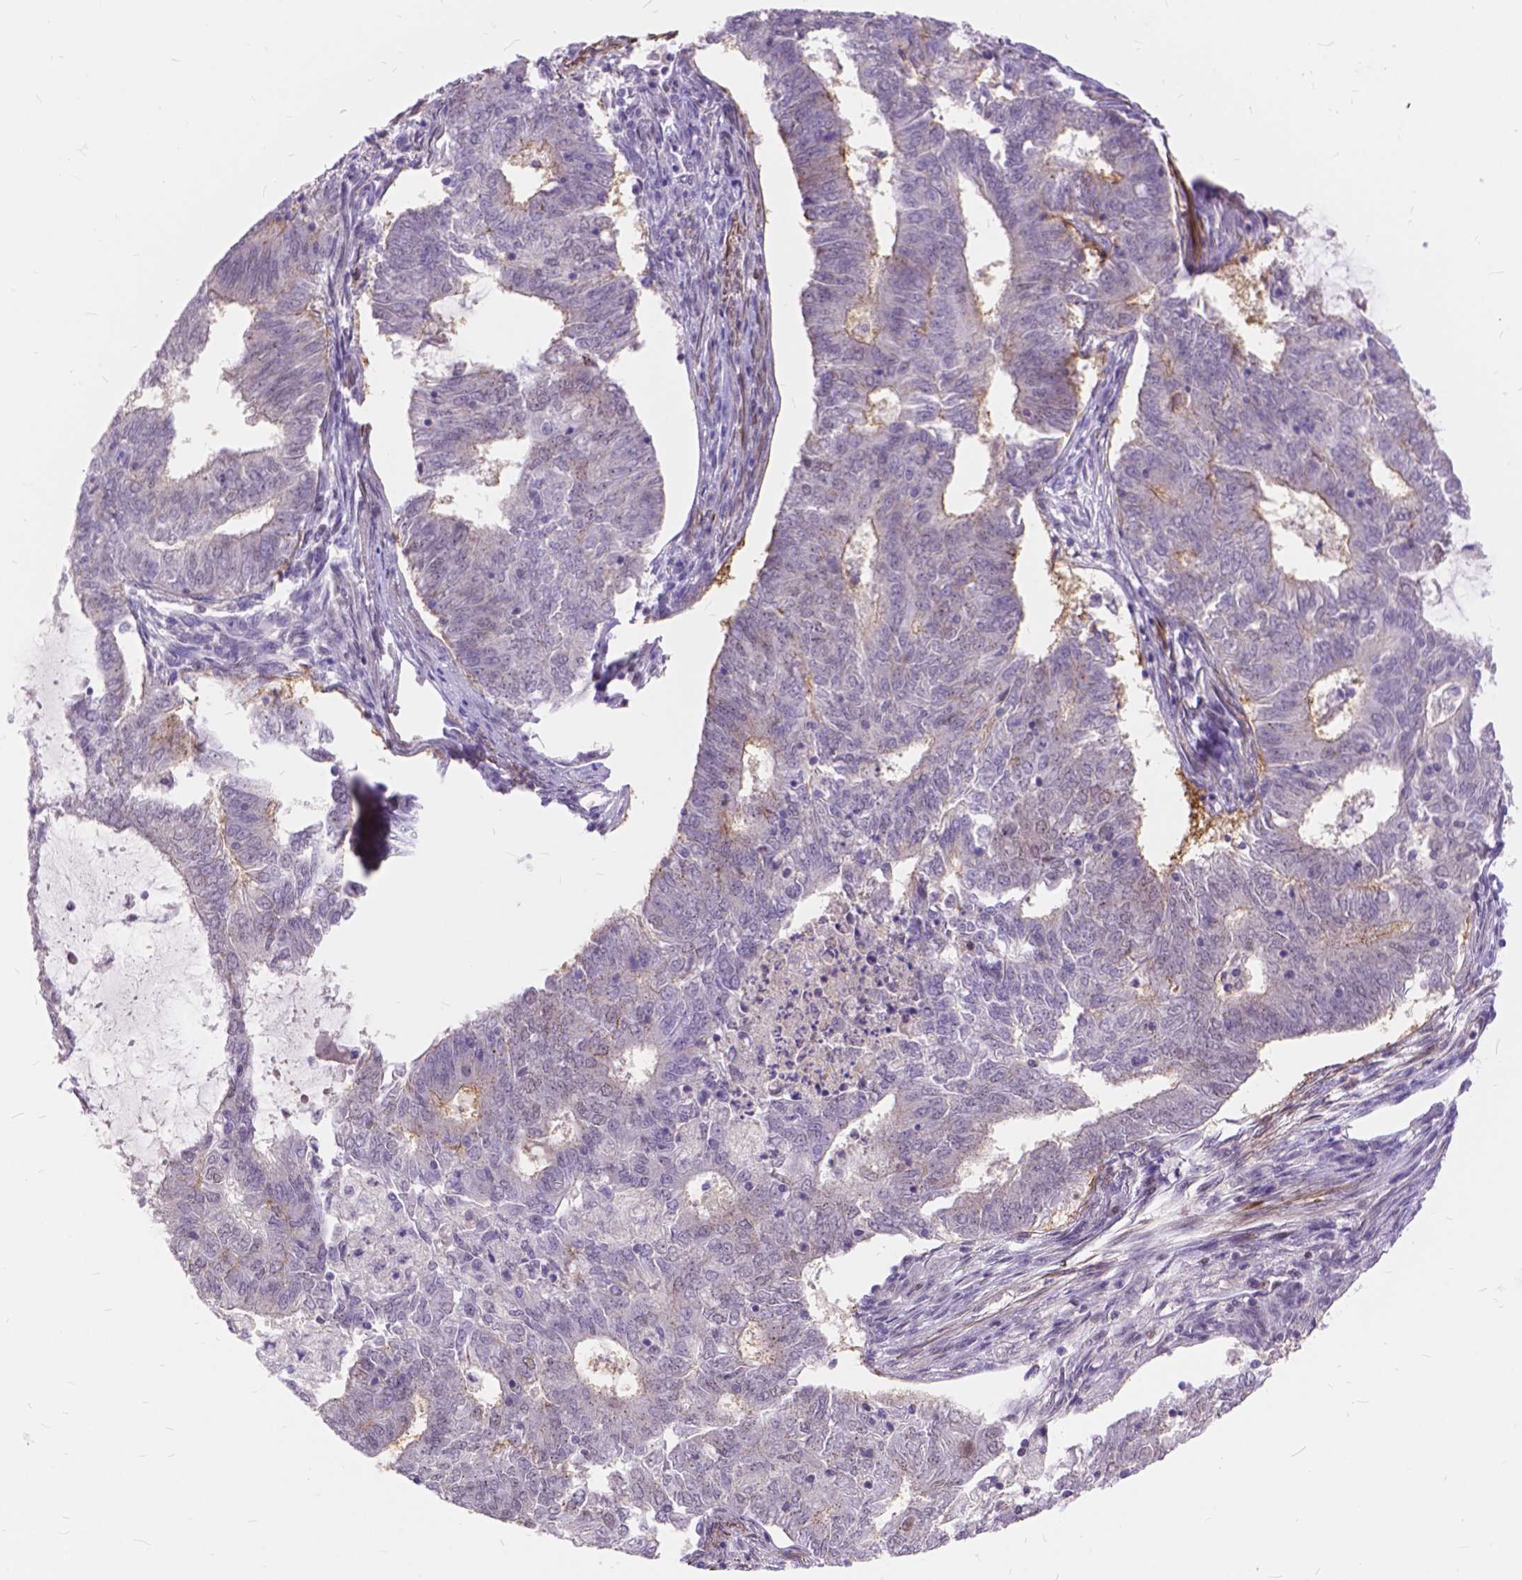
{"staining": {"intensity": "moderate", "quantity": "<25%", "location": "cytoplasmic/membranous"}, "tissue": "endometrial cancer", "cell_type": "Tumor cells", "image_type": "cancer", "snomed": [{"axis": "morphology", "description": "Adenocarcinoma, NOS"}, {"axis": "topography", "description": "Endometrium"}], "caption": "Protein expression analysis of human endometrial cancer reveals moderate cytoplasmic/membranous expression in approximately <25% of tumor cells. Ihc stains the protein in brown and the nuclei are stained blue.", "gene": "MAN2C1", "patient": {"sex": "female", "age": 62}}